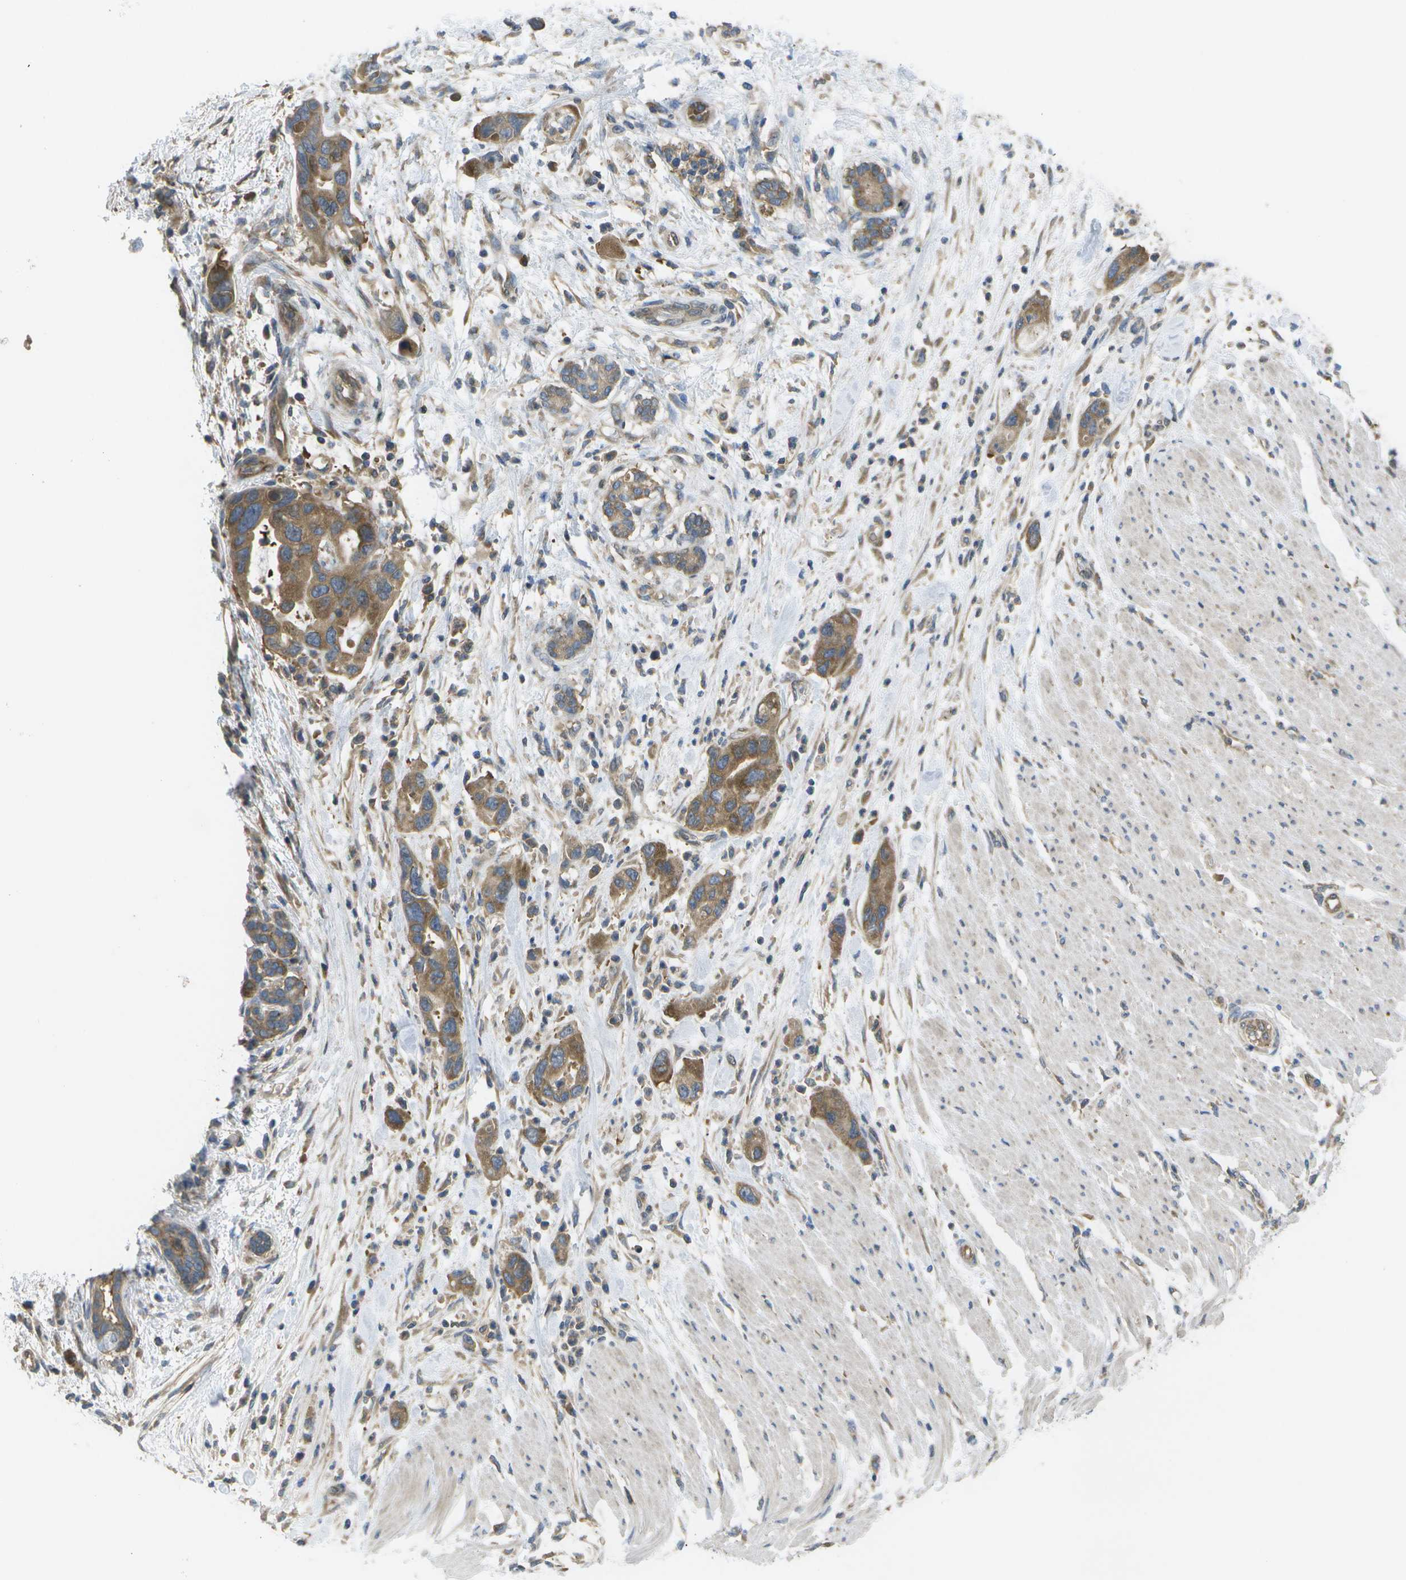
{"staining": {"intensity": "moderate", "quantity": ">75%", "location": "cytoplasmic/membranous"}, "tissue": "pancreatic cancer", "cell_type": "Tumor cells", "image_type": "cancer", "snomed": [{"axis": "morphology", "description": "Normal tissue, NOS"}, {"axis": "morphology", "description": "Adenocarcinoma, NOS"}, {"axis": "topography", "description": "Pancreas"}], "caption": "Moderate cytoplasmic/membranous expression is present in about >75% of tumor cells in pancreatic adenocarcinoma.", "gene": "DPM3", "patient": {"sex": "female", "age": 71}}